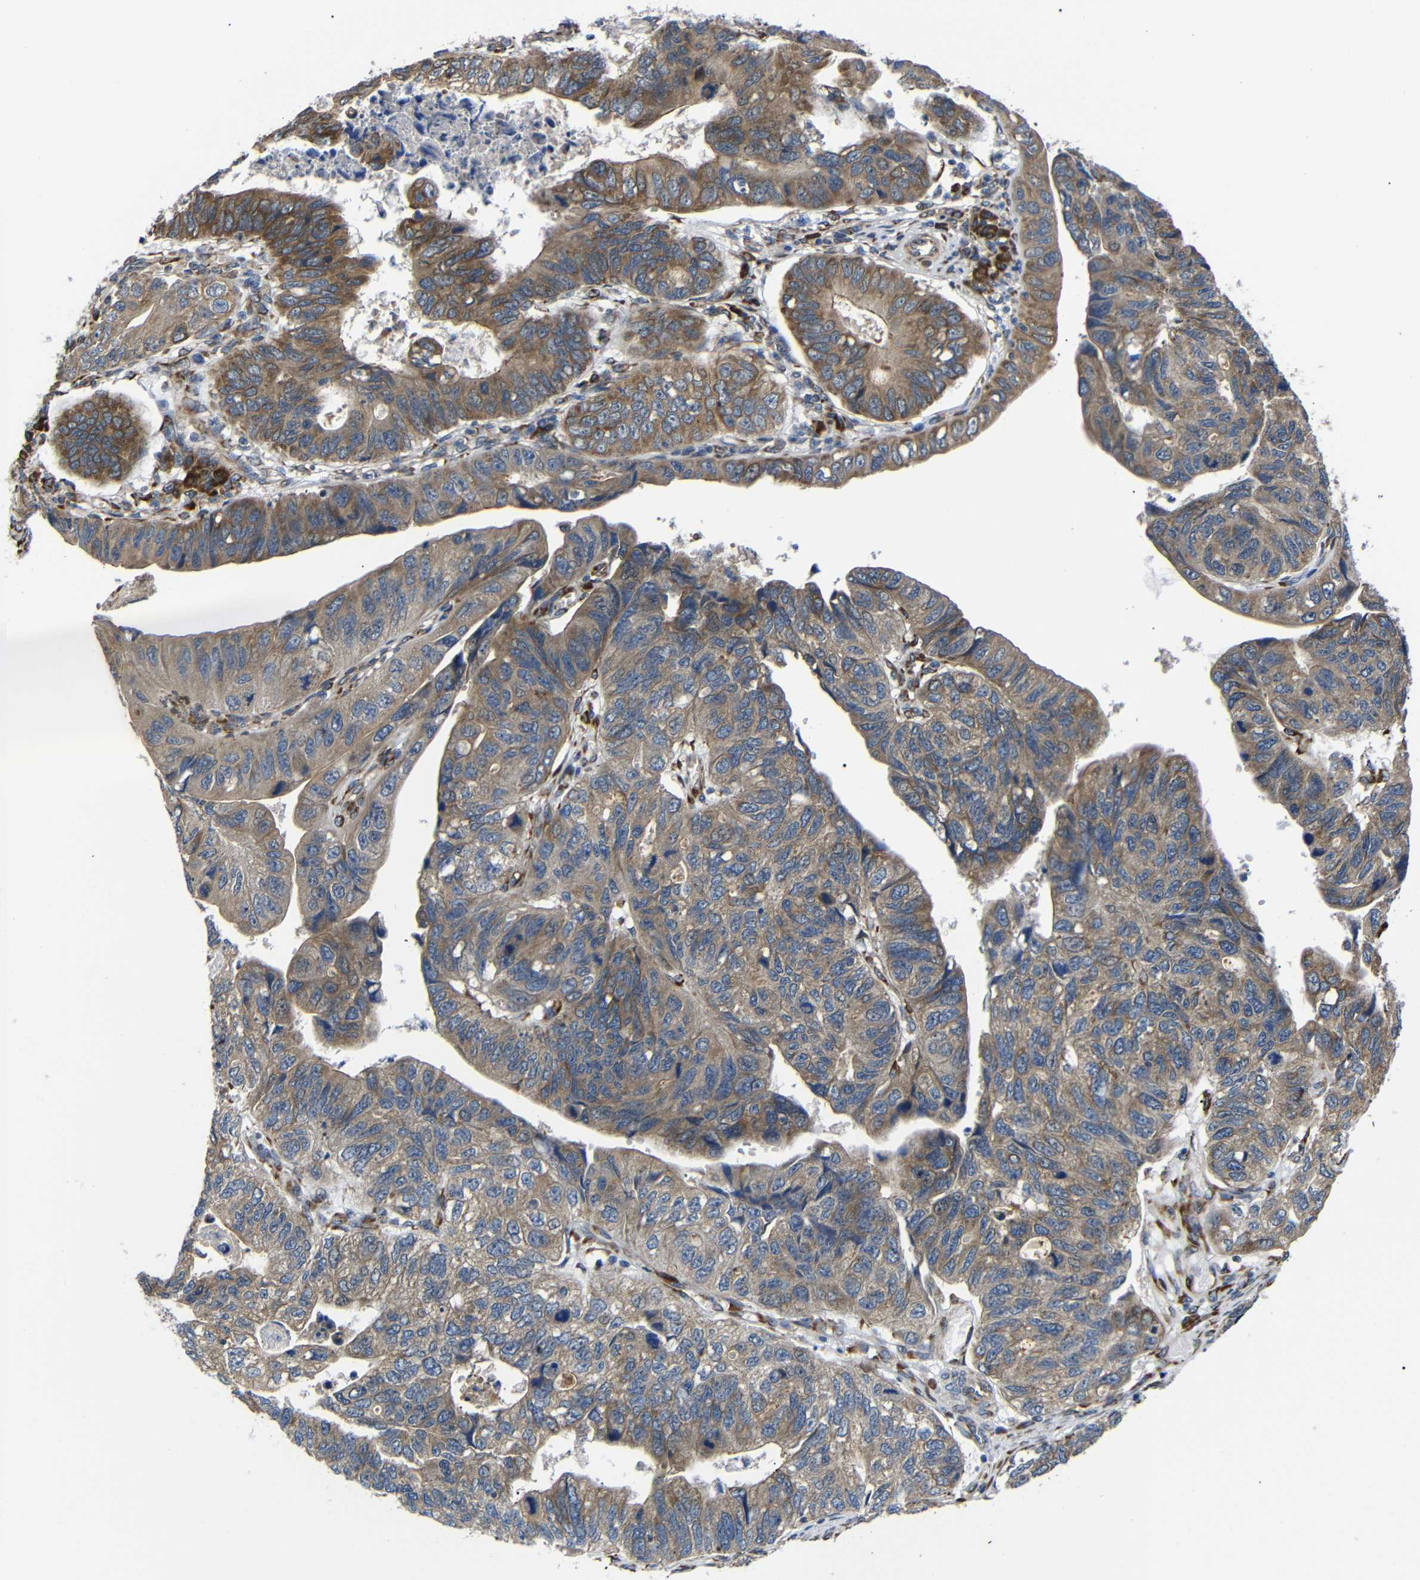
{"staining": {"intensity": "moderate", "quantity": ">75%", "location": "cytoplasmic/membranous"}, "tissue": "stomach cancer", "cell_type": "Tumor cells", "image_type": "cancer", "snomed": [{"axis": "morphology", "description": "Adenocarcinoma, NOS"}, {"axis": "topography", "description": "Stomach"}], "caption": "Stomach cancer (adenocarcinoma) stained with a brown dye exhibits moderate cytoplasmic/membranous positive expression in about >75% of tumor cells.", "gene": "KANK4", "patient": {"sex": "male", "age": 59}}